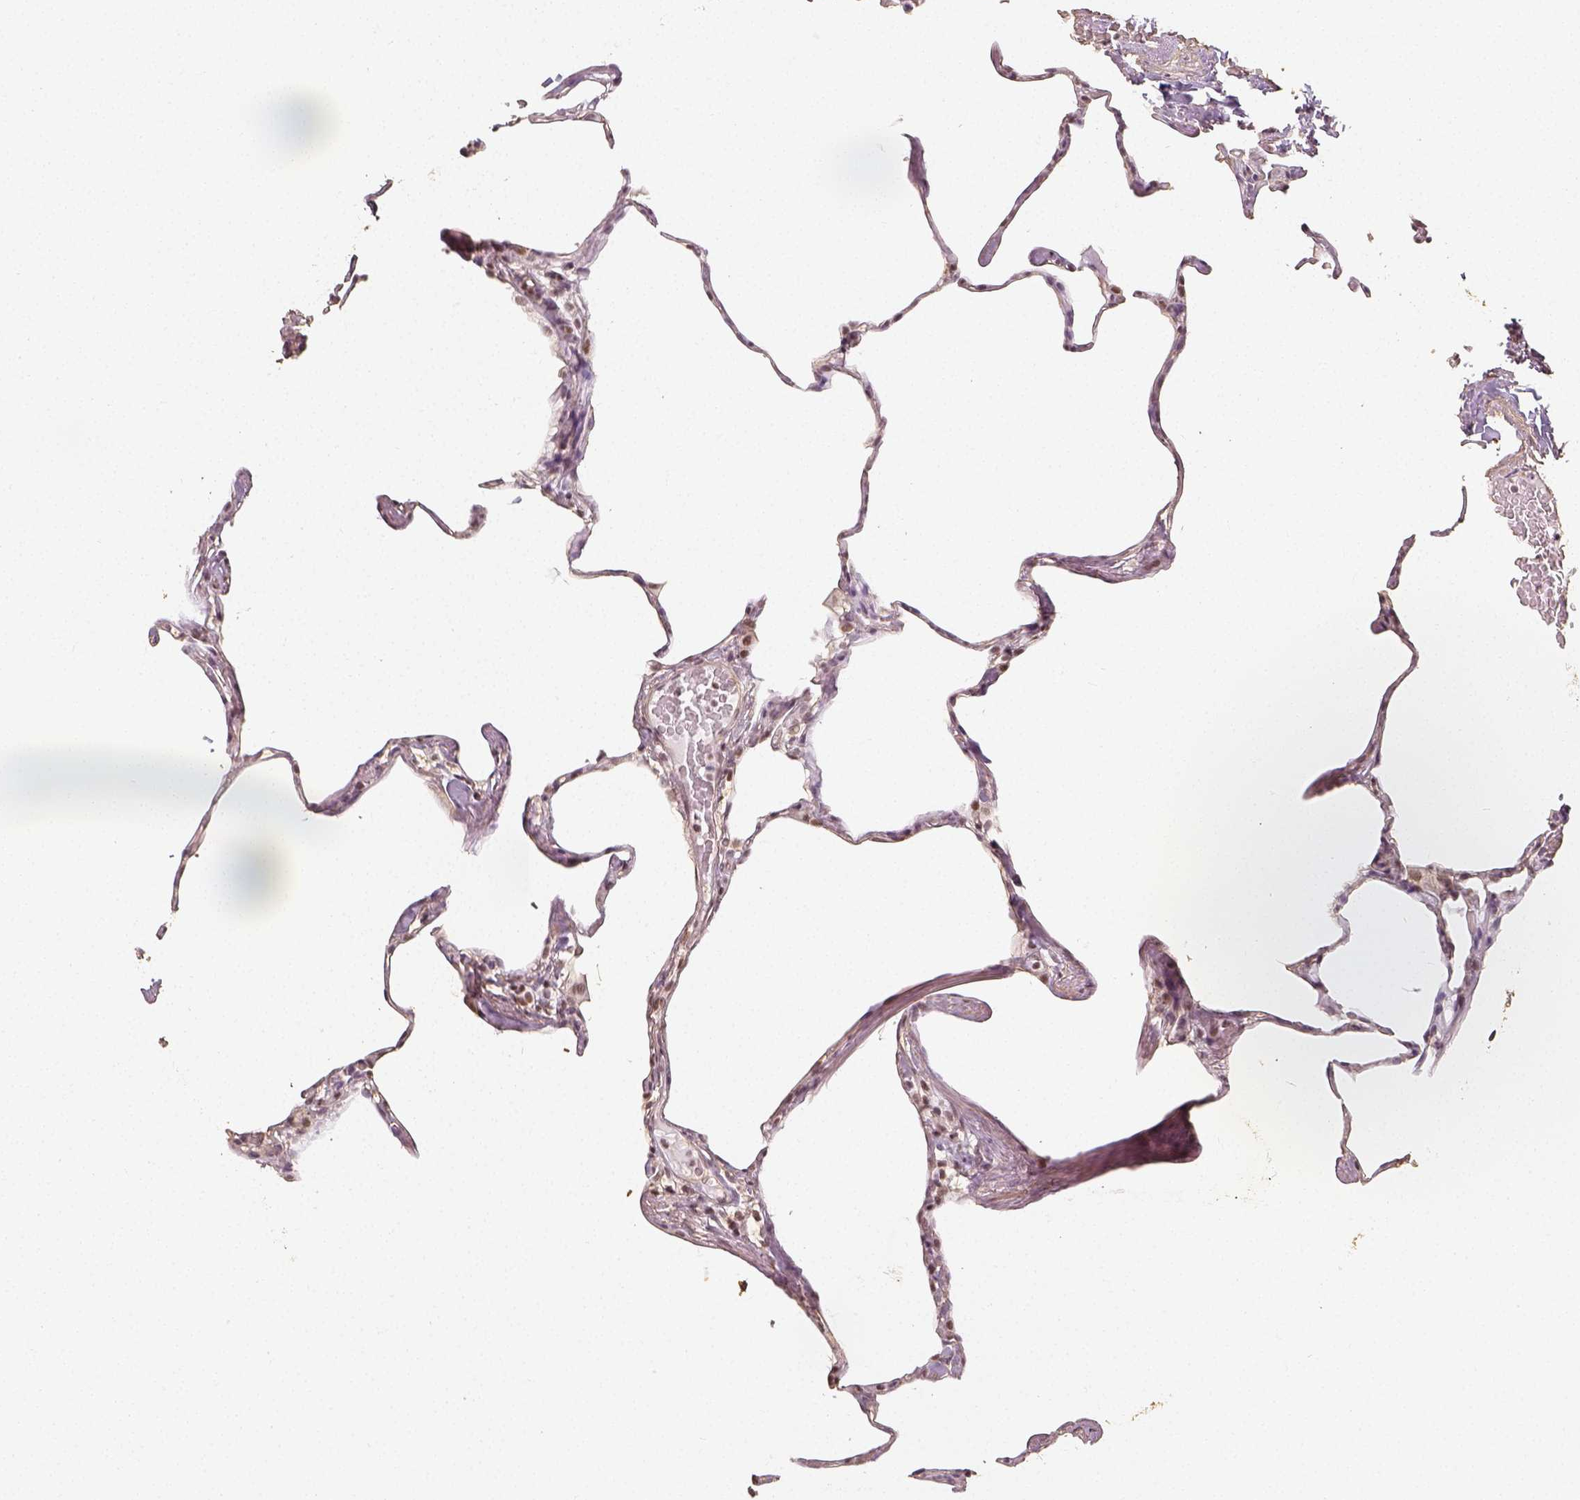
{"staining": {"intensity": "moderate", "quantity": ">75%", "location": "nuclear"}, "tissue": "lung", "cell_type": "Alveolar cells", "image_type": "normal", "snomed": [{"axis": "morphology", "description": "Normal tissue, NOS"}, {"axis": "topography", "description": "Lung"}], "caption": "Immunohistochemical staining of unremarkable human lung exhibits moderate nuclear protein expression in about >75% of alveolar cells. (brown staining indicates protein expression, while blue staining denotes nuclei).", "gene": "HDAC1", "patient": {"sex": "male", "age": 65}}